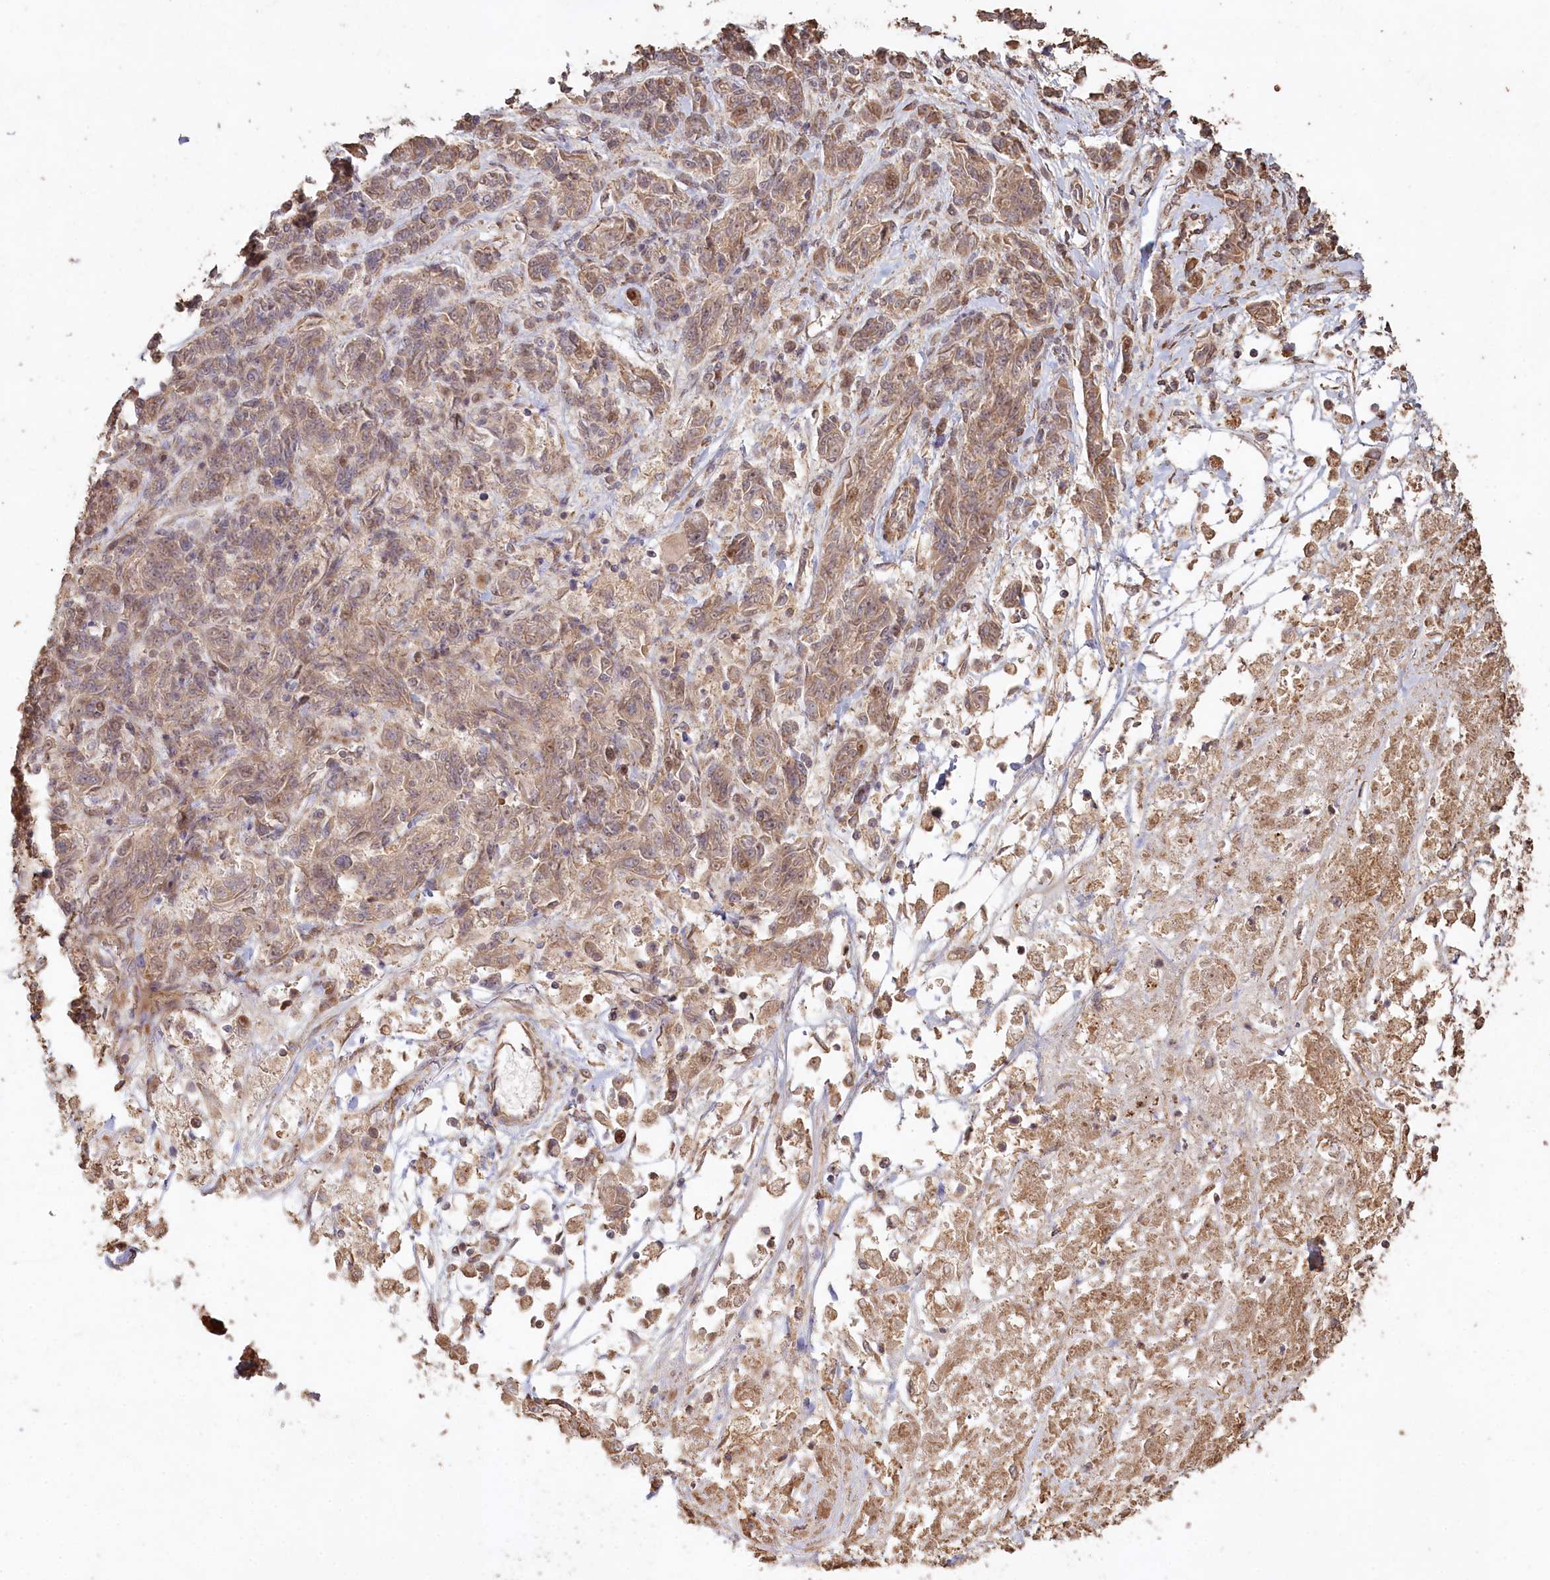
{"staining": {"intensity": "weak", "quantity": ">75%", "location": "cytoplasmic/membranous"}, "tissue": "melanoma", "cell_type": "Tumor cells", "image_type": "cancer", "snomed": [{"axis": "morphology", "description": "Malignant melanoma, NOS"}, {"axis": "topography", "description": "Skin"}], "caption": "This image demonstrates IHC staining of melanoma, with low weak cytoplasmic/membranous expression in approximately >75% of tumor cells.", "gene": "HAL", "patient": {"sex": "male", "age": 53}}